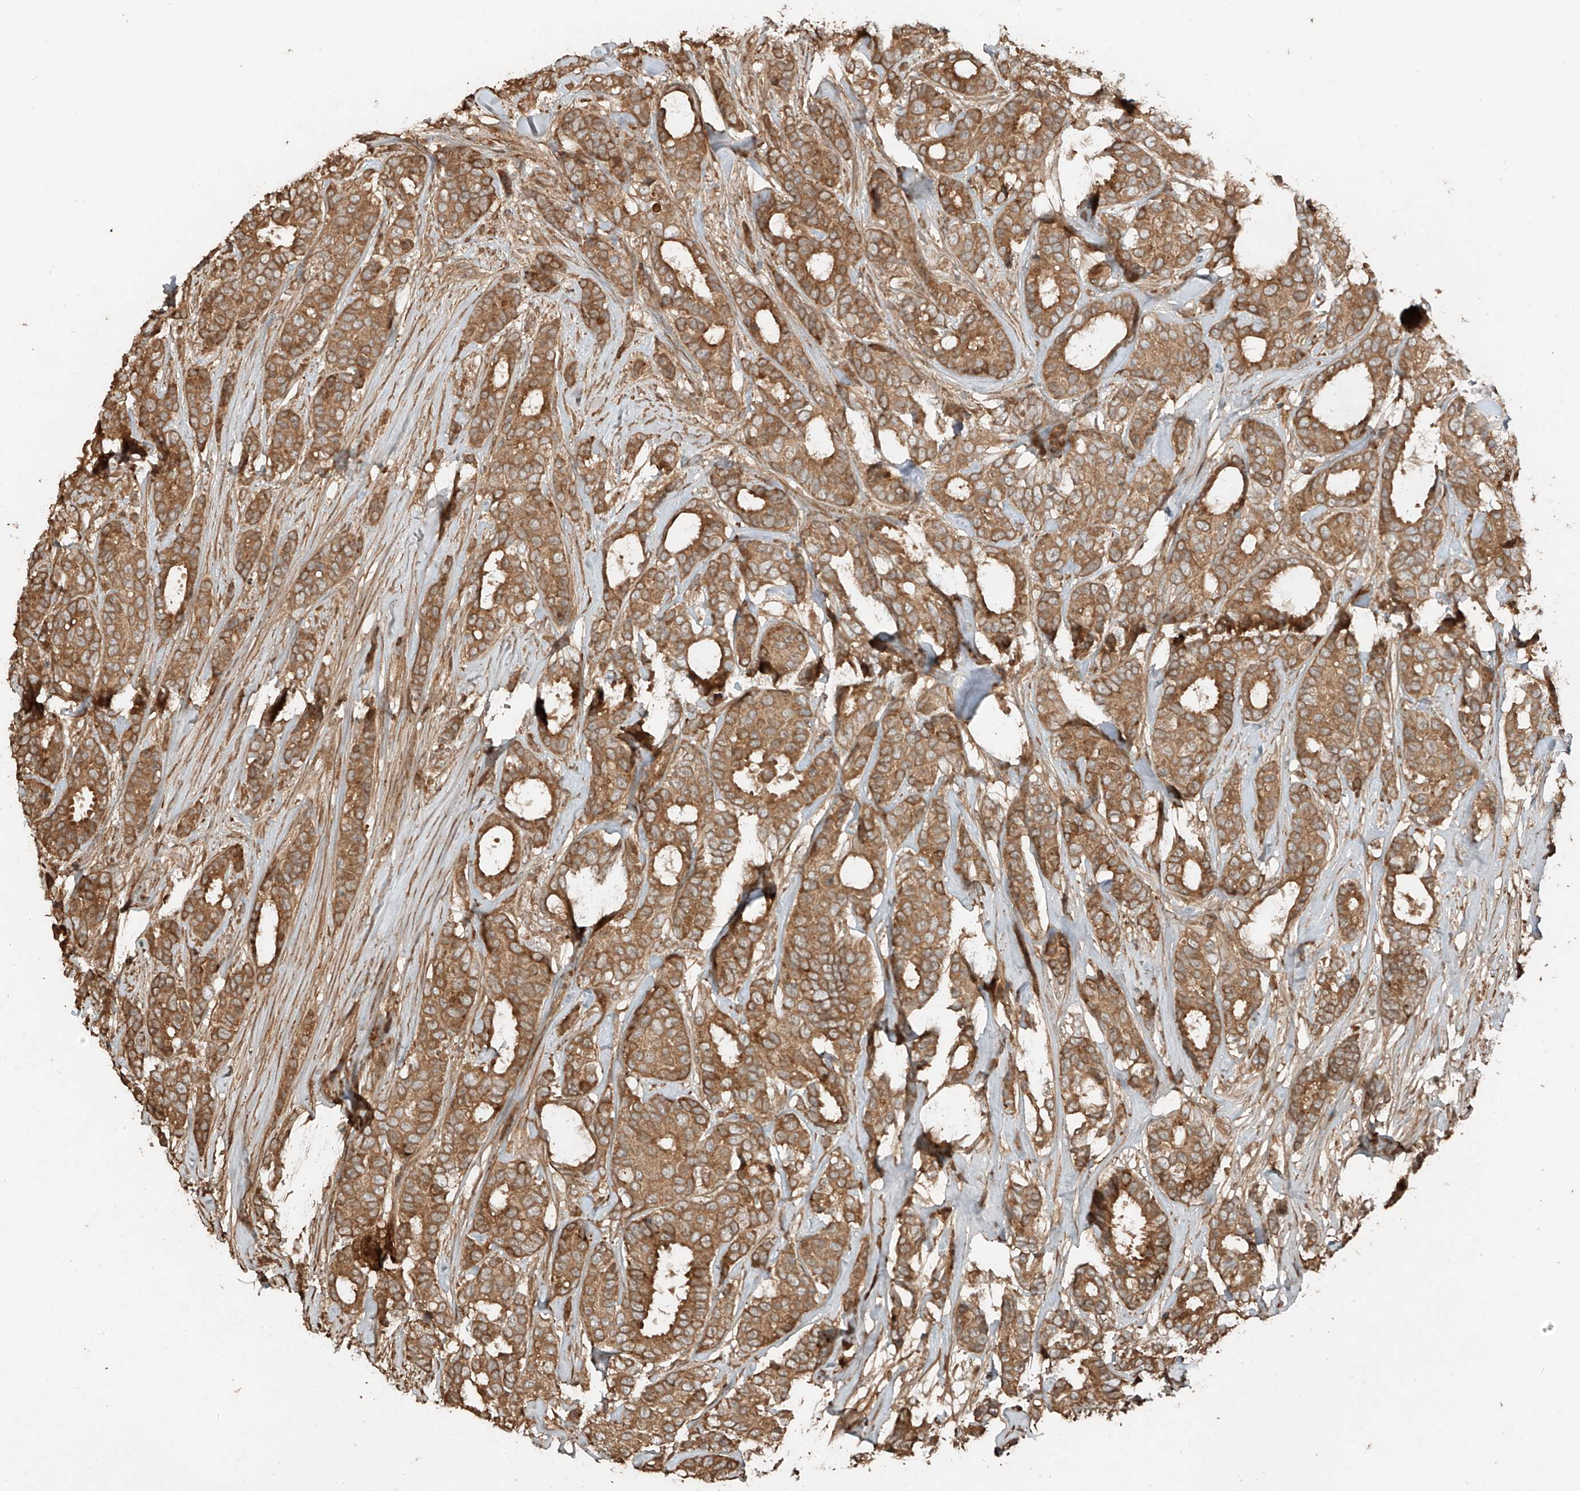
{"staining": {"intensity": "moderate", "quantity": ">75%", "location": "cytoplasmic/membranous"}, "tissue": "breast cancer", "cell_type": "Tumor cells", "image_type": "cancer", "snomed": [{"axis": "morphology", "description": "Duct carcinoma"}, {"axis": "topography", "description": "Breast"}], "caption": "Immunohistochemical staining of breast cancer displays medium levels of moderate cytoplasmic/membranous staining in approximately >75% of tumor cells. (DAB = brown stain, brightfield microscopy at high magnification).", "gene": "ANKZF1", "patient": {"sex": "female", "age": 87}}